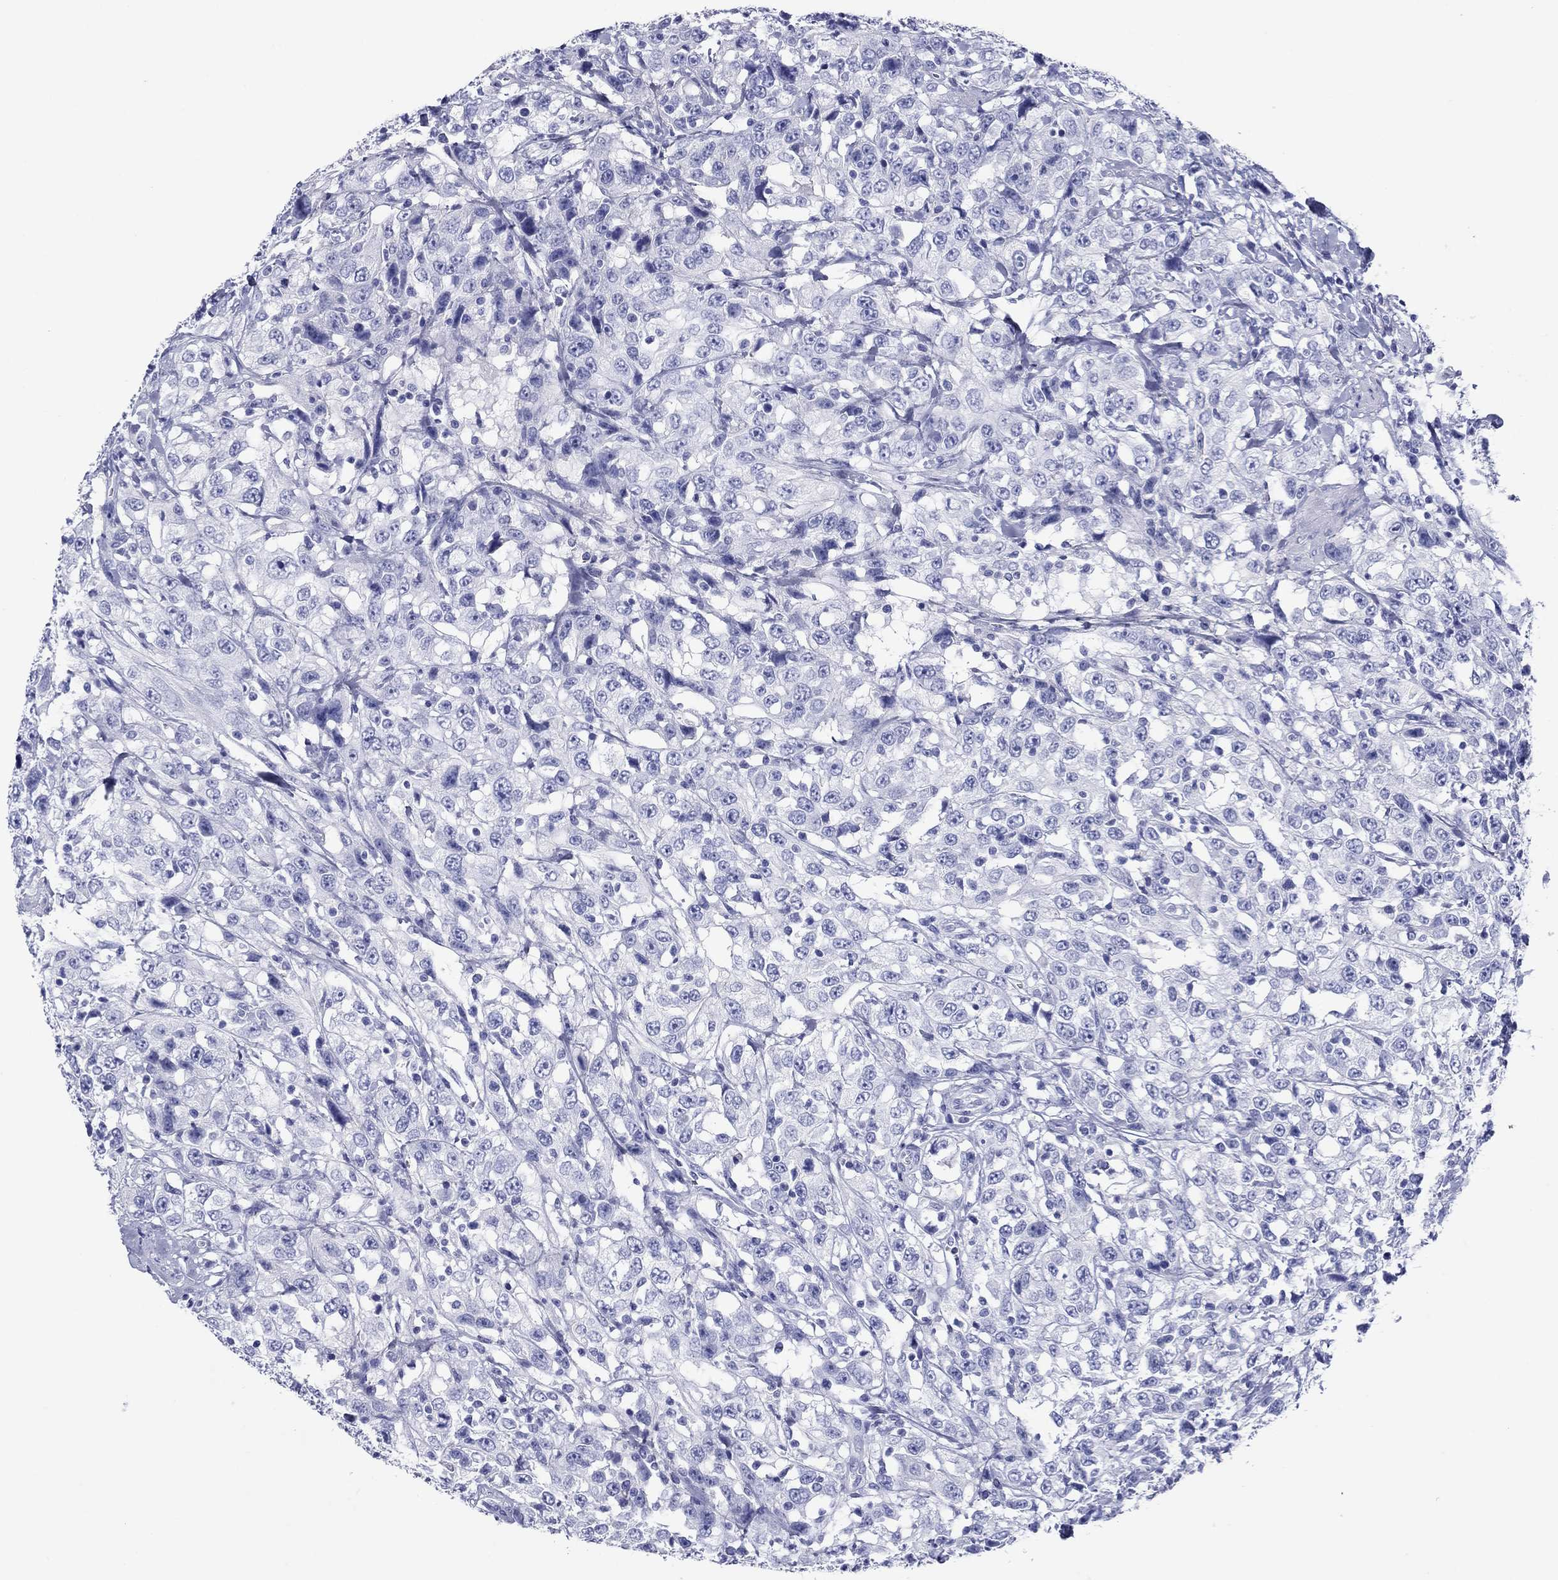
{"staining": {"intensity": "negative", "quantity": "none", "location": "none"}, "tissue": "urothelial cancer", "cell_type": "Tumor cells", "image_type": "cancer", "snomed": [{"axis": "morphology", "description": "Urothelial carcinoma, NOS"}, {"axis": "morphology", "description": "Urothelial carcinoma, High grade"}, {"axis": "topography", "description": "Urinary bladder"}], "caption": "Immunohistochemical staining of transitional cell carcinoma exhibits no significant positivity in tumor cells.", "gene": "ATP4A", "patient": {"sex": "female", "age": 73}}